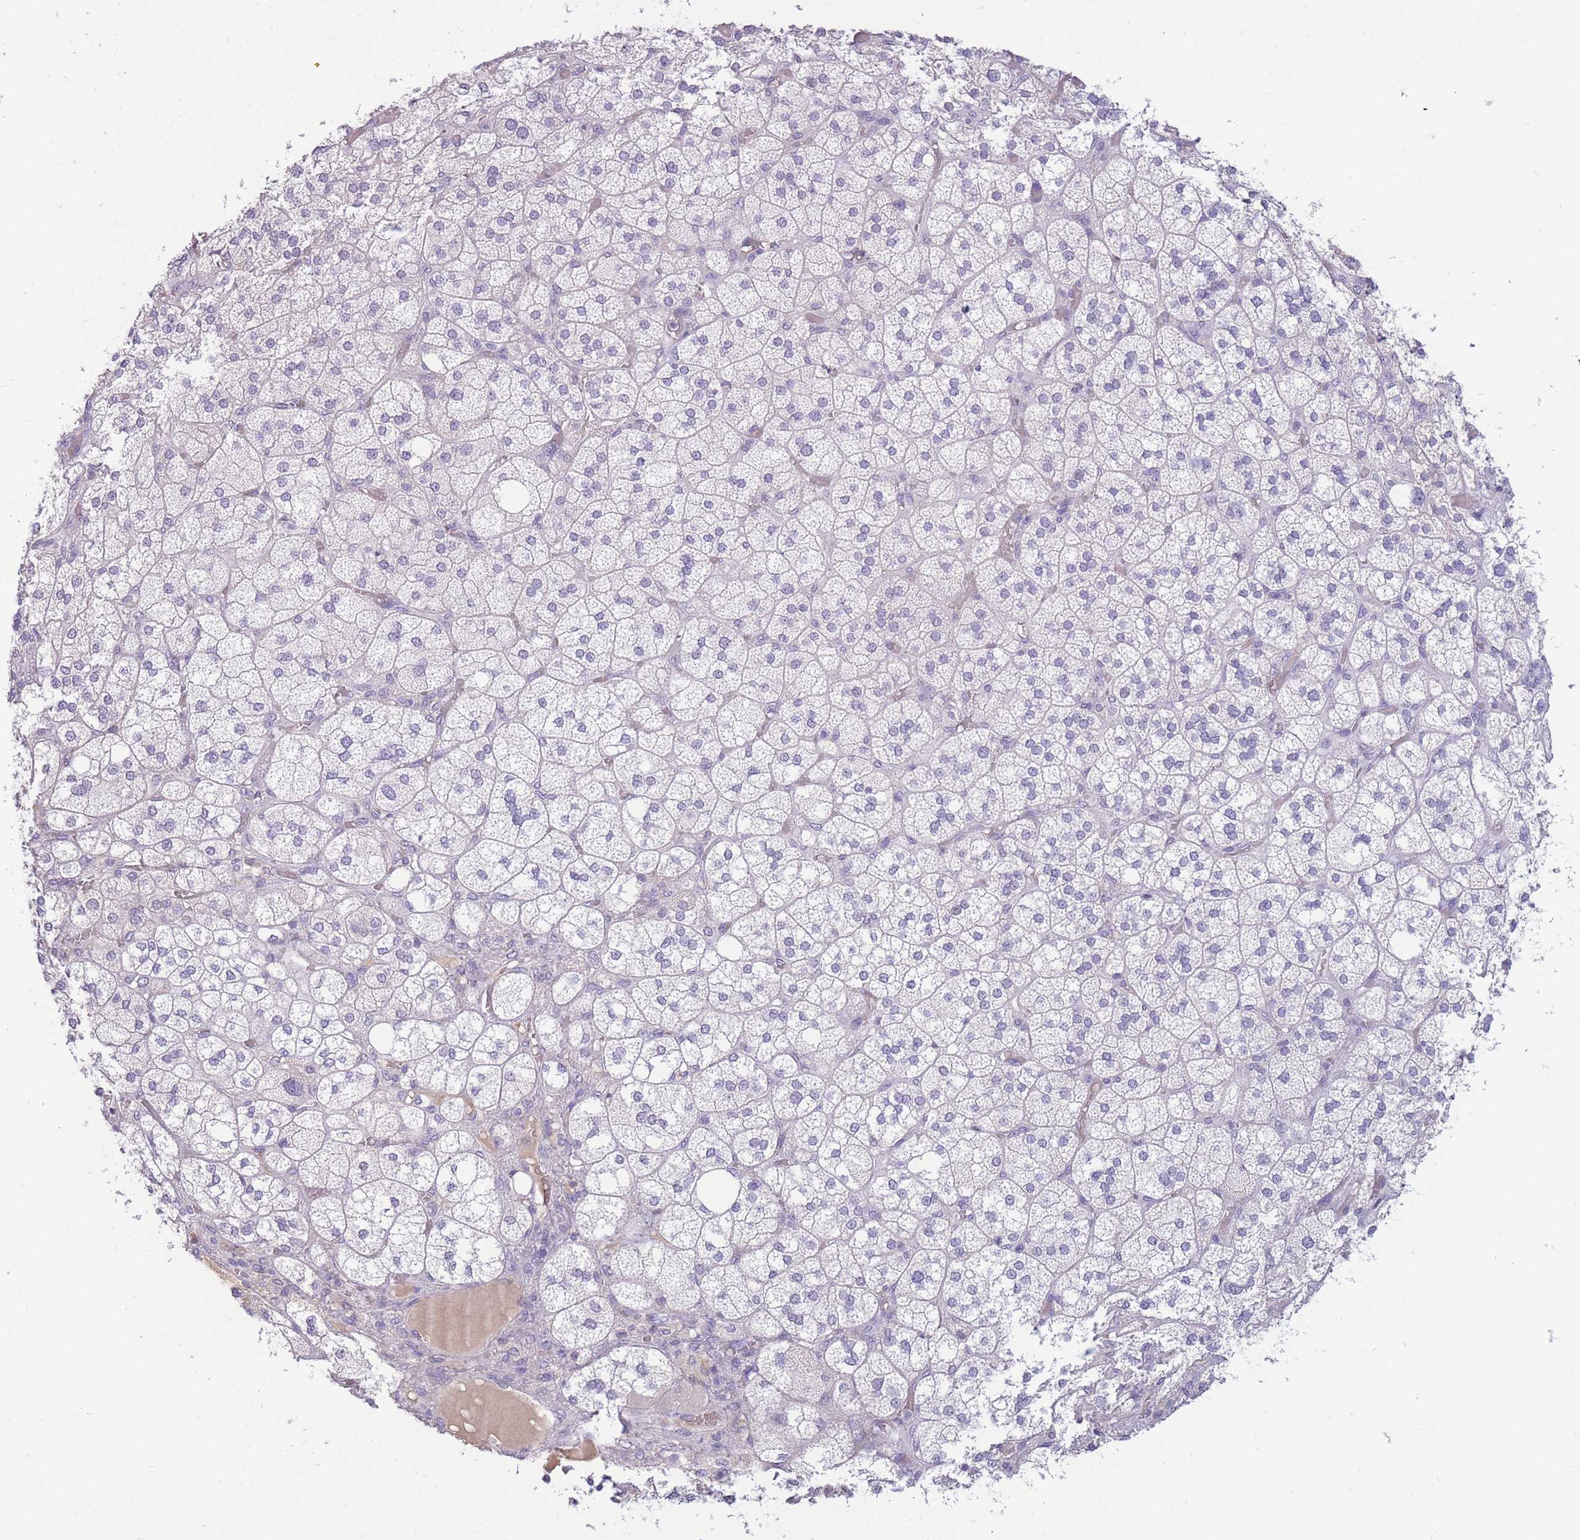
{"staining": {"intensity": "negative", "quantity": "none", "location": "none"}, "tissue": "adrenal gland", "cell_type": "Glandular cells", "image_type": "normal", "snomed": [{"axis": "morphology", "description": "Normal tissue, NOS"}, {"axis": "topography", "description": "Adrenal gland"}], "caption": "The immunohistochemistry histopathology image has no significant staining in glandular cells of adrenal gland.", "gene": "TPSD1", "patient": {"sex": "male", "age": 61}}